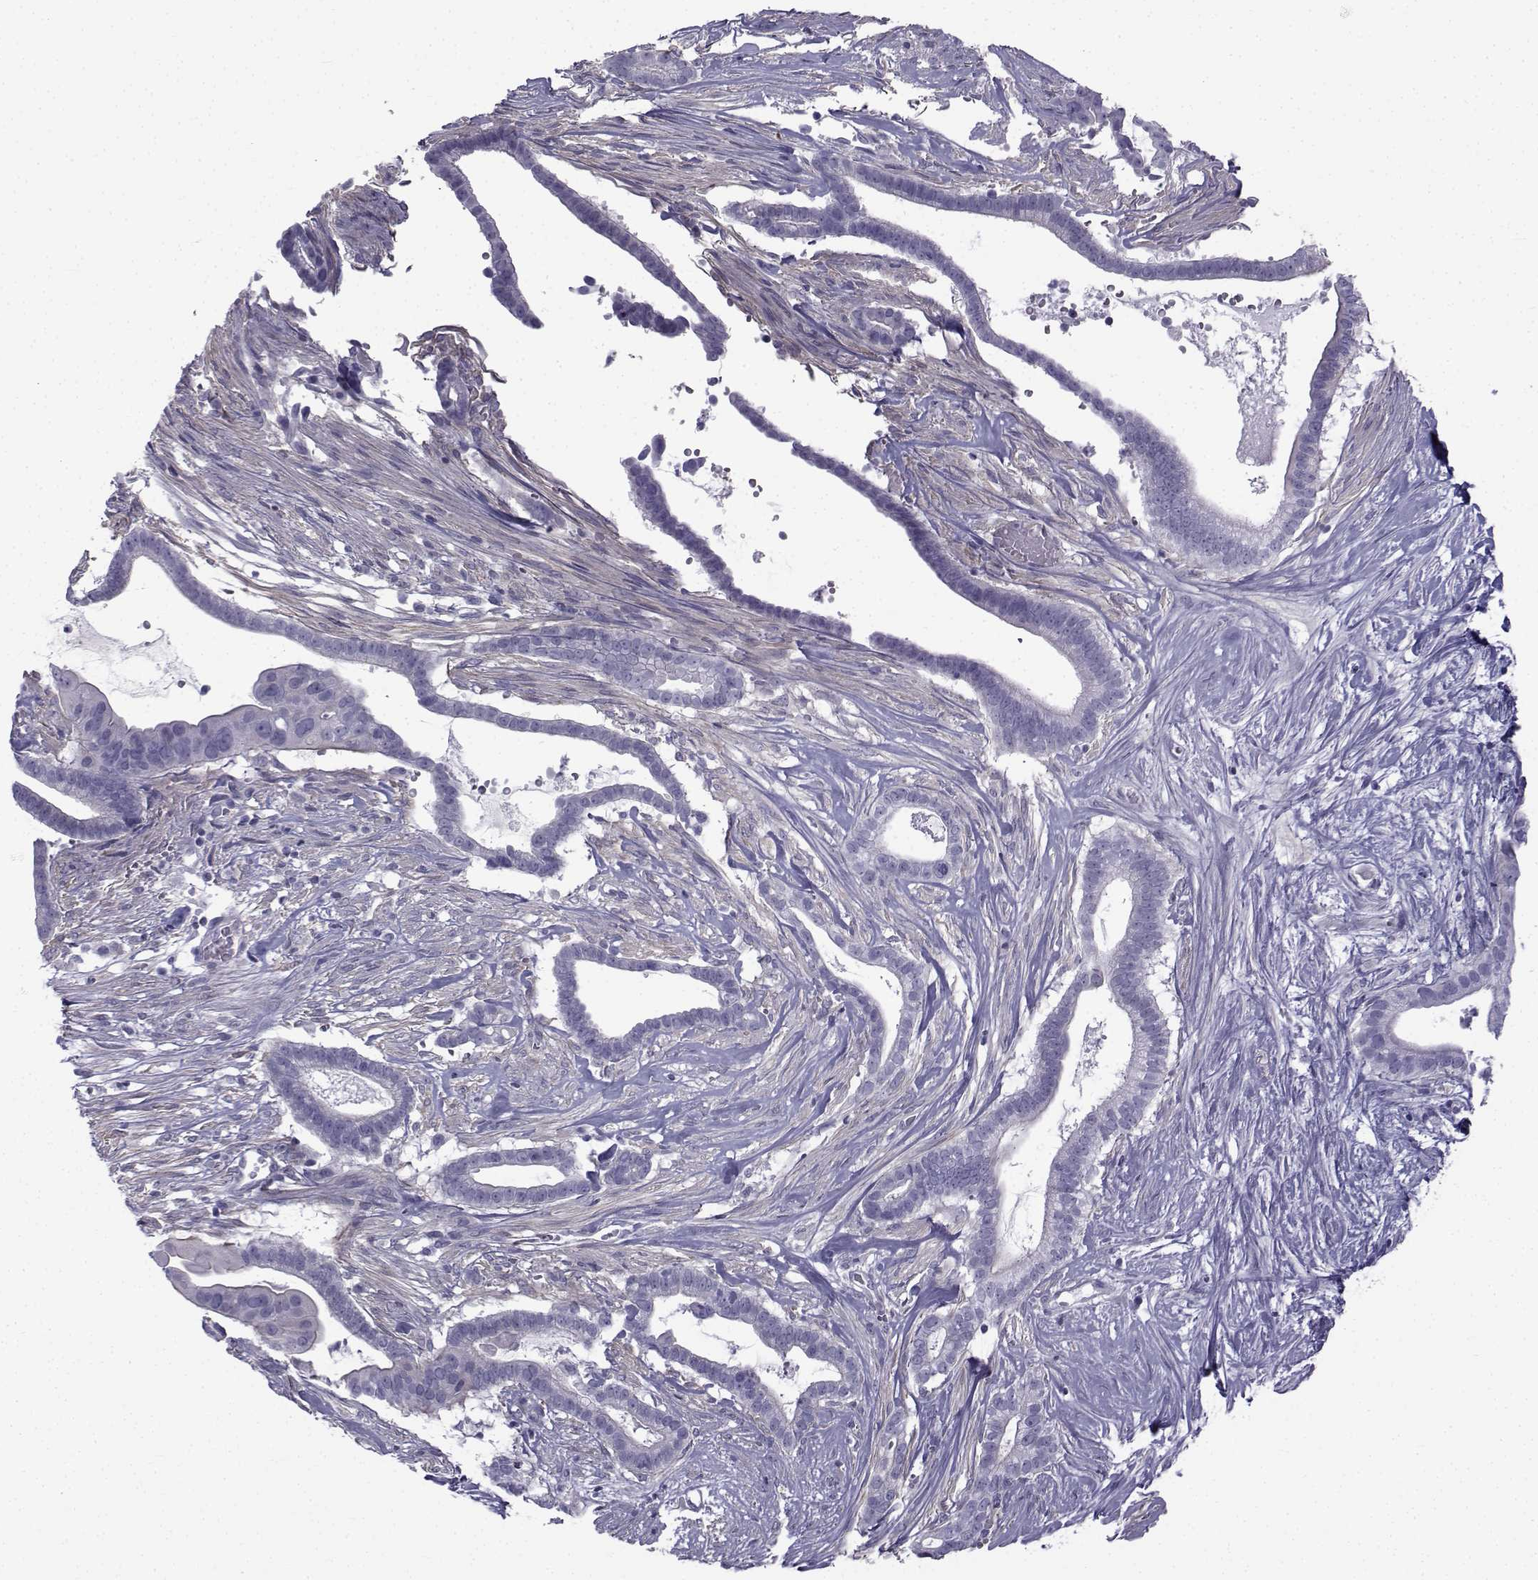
{"staining": {"intensity": "negative", "quantity": "none", "location": "none"}, "tissue": "pancreatic cancer", "cell_type": "Tumor cells", "image_type": "cancer", "snomed": [{"axis": "morphology", "description": "Adenocarcinoma, NOS"}, {"axis": "topography", "description": "Pancreas"}], "caption": "The micrograph demonstrates no staining of tumor cells in pancreatic adenocarcinoma. Nuclei are stained in blue.", "gene": "SPANXD", "patient": {"sex": "male", "age": 61}}